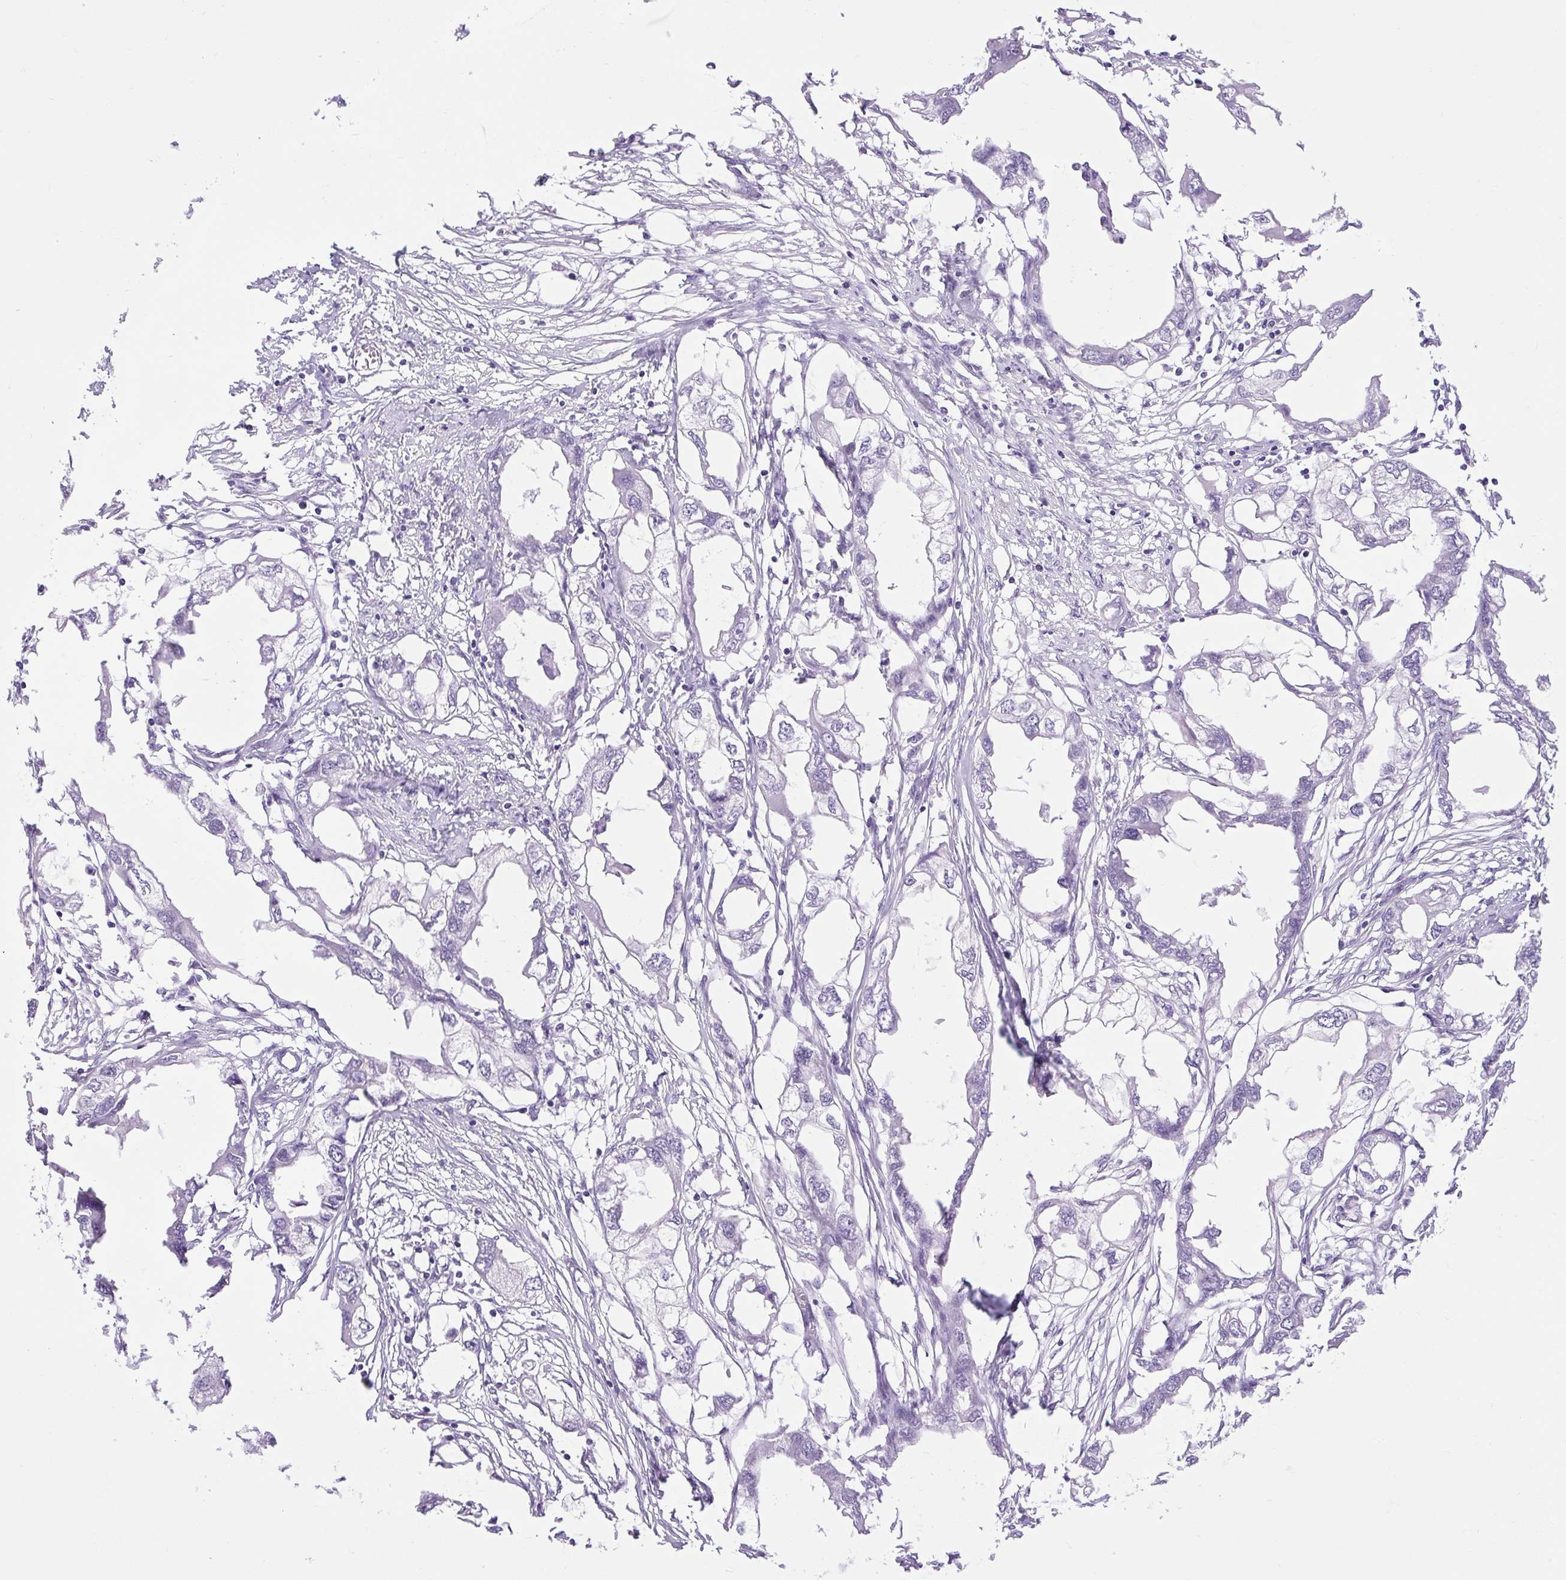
{"staining": {"intensity": "negative", "quantity": "none", "location": "none"}, "tissue": "endometrial cancer", "cell_type": "Tumor cells", "image_type": "cancer", "snomed": [{"axis": "morphology", "description": "Adenocarcinoma, NOS"}, {"axis": "morphology", "description": "Adenocarcinoma, metastatic, NOS"}, {"axis": "topography", "description": "Adipose tissue"}, {"axis": "topography", "description": "Endometrium"}], "caption": "Immunohistochemistry photomicrograph of endometrial metastatic adenocarcinoma stained for a protein (brown), which displays no positivity in tumor cells.", "gene": "SCO2", "patient": {"sex": "female", "age": 67}}